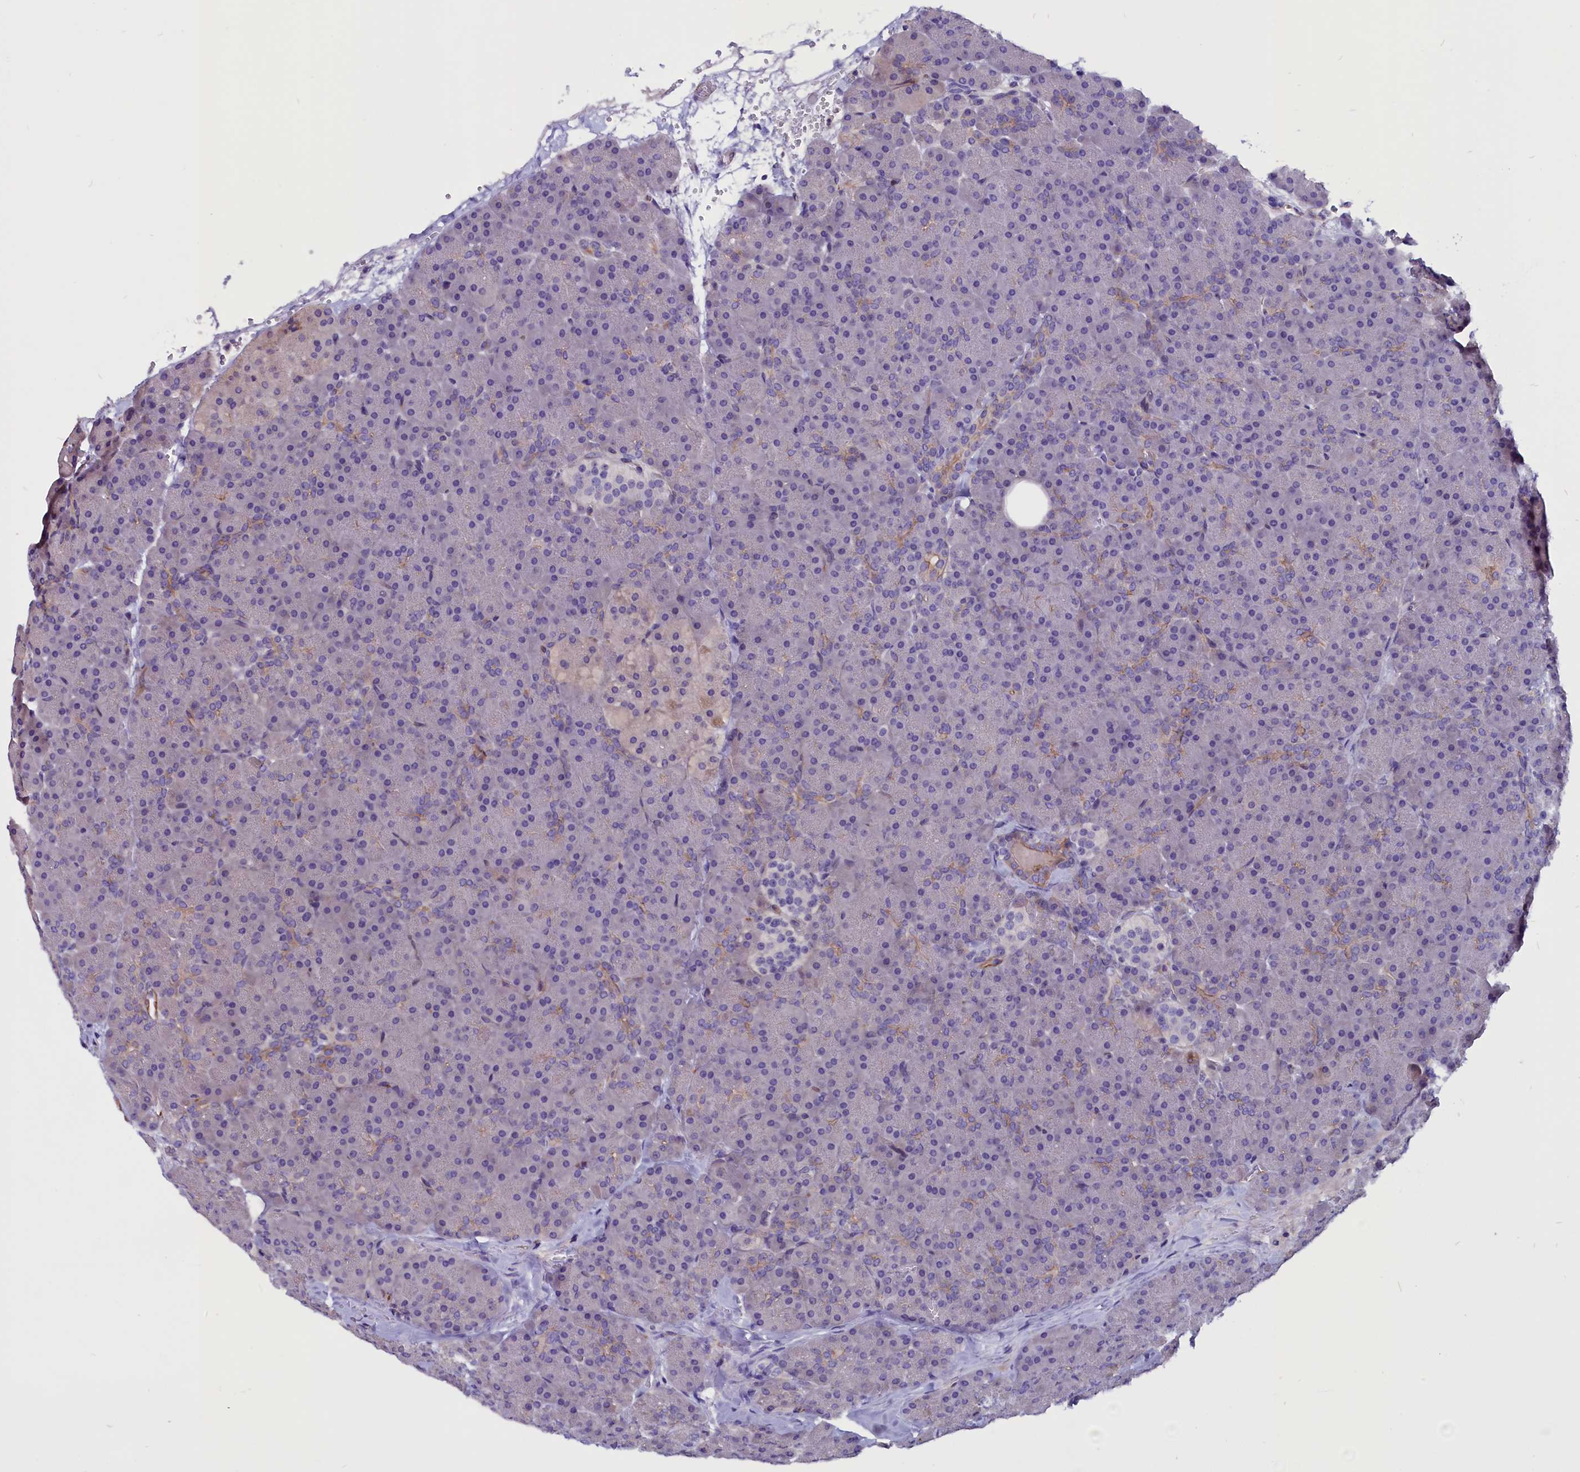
{"staining": {"intensity": "weak", "quantity": "<25%", "location": "cytoplasmic/membranous"}, "tissue": "pancreas", "cell_type": "Exocrine glandular cells", "image_type": "normal", "snomed": [{"axis": "morphology", "description": "Normal tissue, NOS"}, {"axis": "topography", "description": "Pancreas"}], "caption": "High power microscopy image of an IHC micrograph of normal pancreas, revealing no significant expression in exocrine glandular cells.", "gene": "ZNF749", "patient": {"sex": "male", "age": 36}}